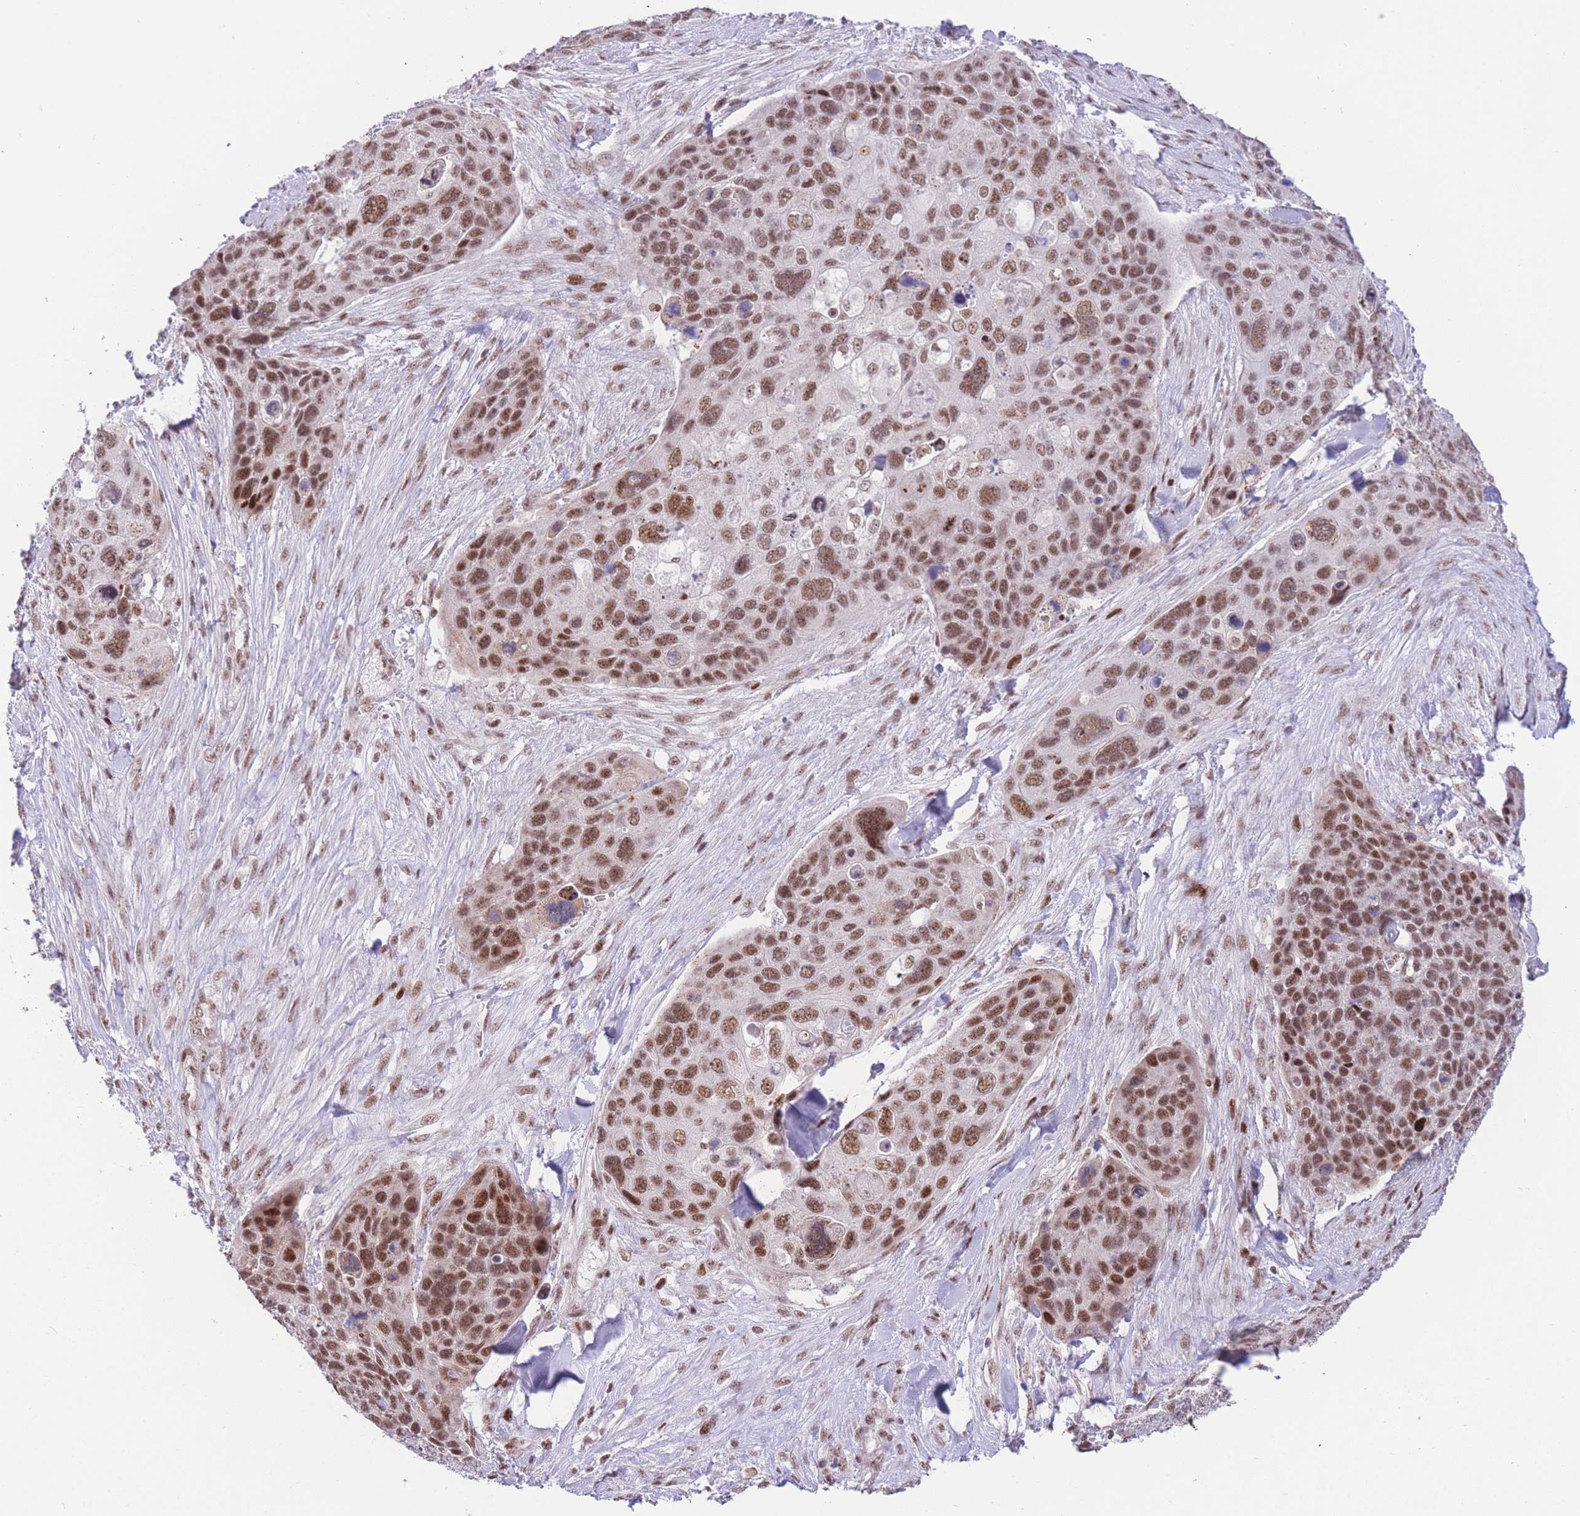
{"staining": {"intensity": "moderate", "quantity": ">75%", "location": "nuclear"}, "tissue": "skin cancer", "cell_type": "Tumor cells", "image_type": "cancer", "snomed": [{"axis": "morphology", "description": "Basal cell carcinoma"}, {"axis": "topography", "description": "Skin"}], "caption": "This image reveals IHC staining of human skin cancer, with medium moderate nuclear positivity in approximately >75% of tumor cells.", "gene": "PCIF1", "patient": {"sex": "female", "age": 74}}